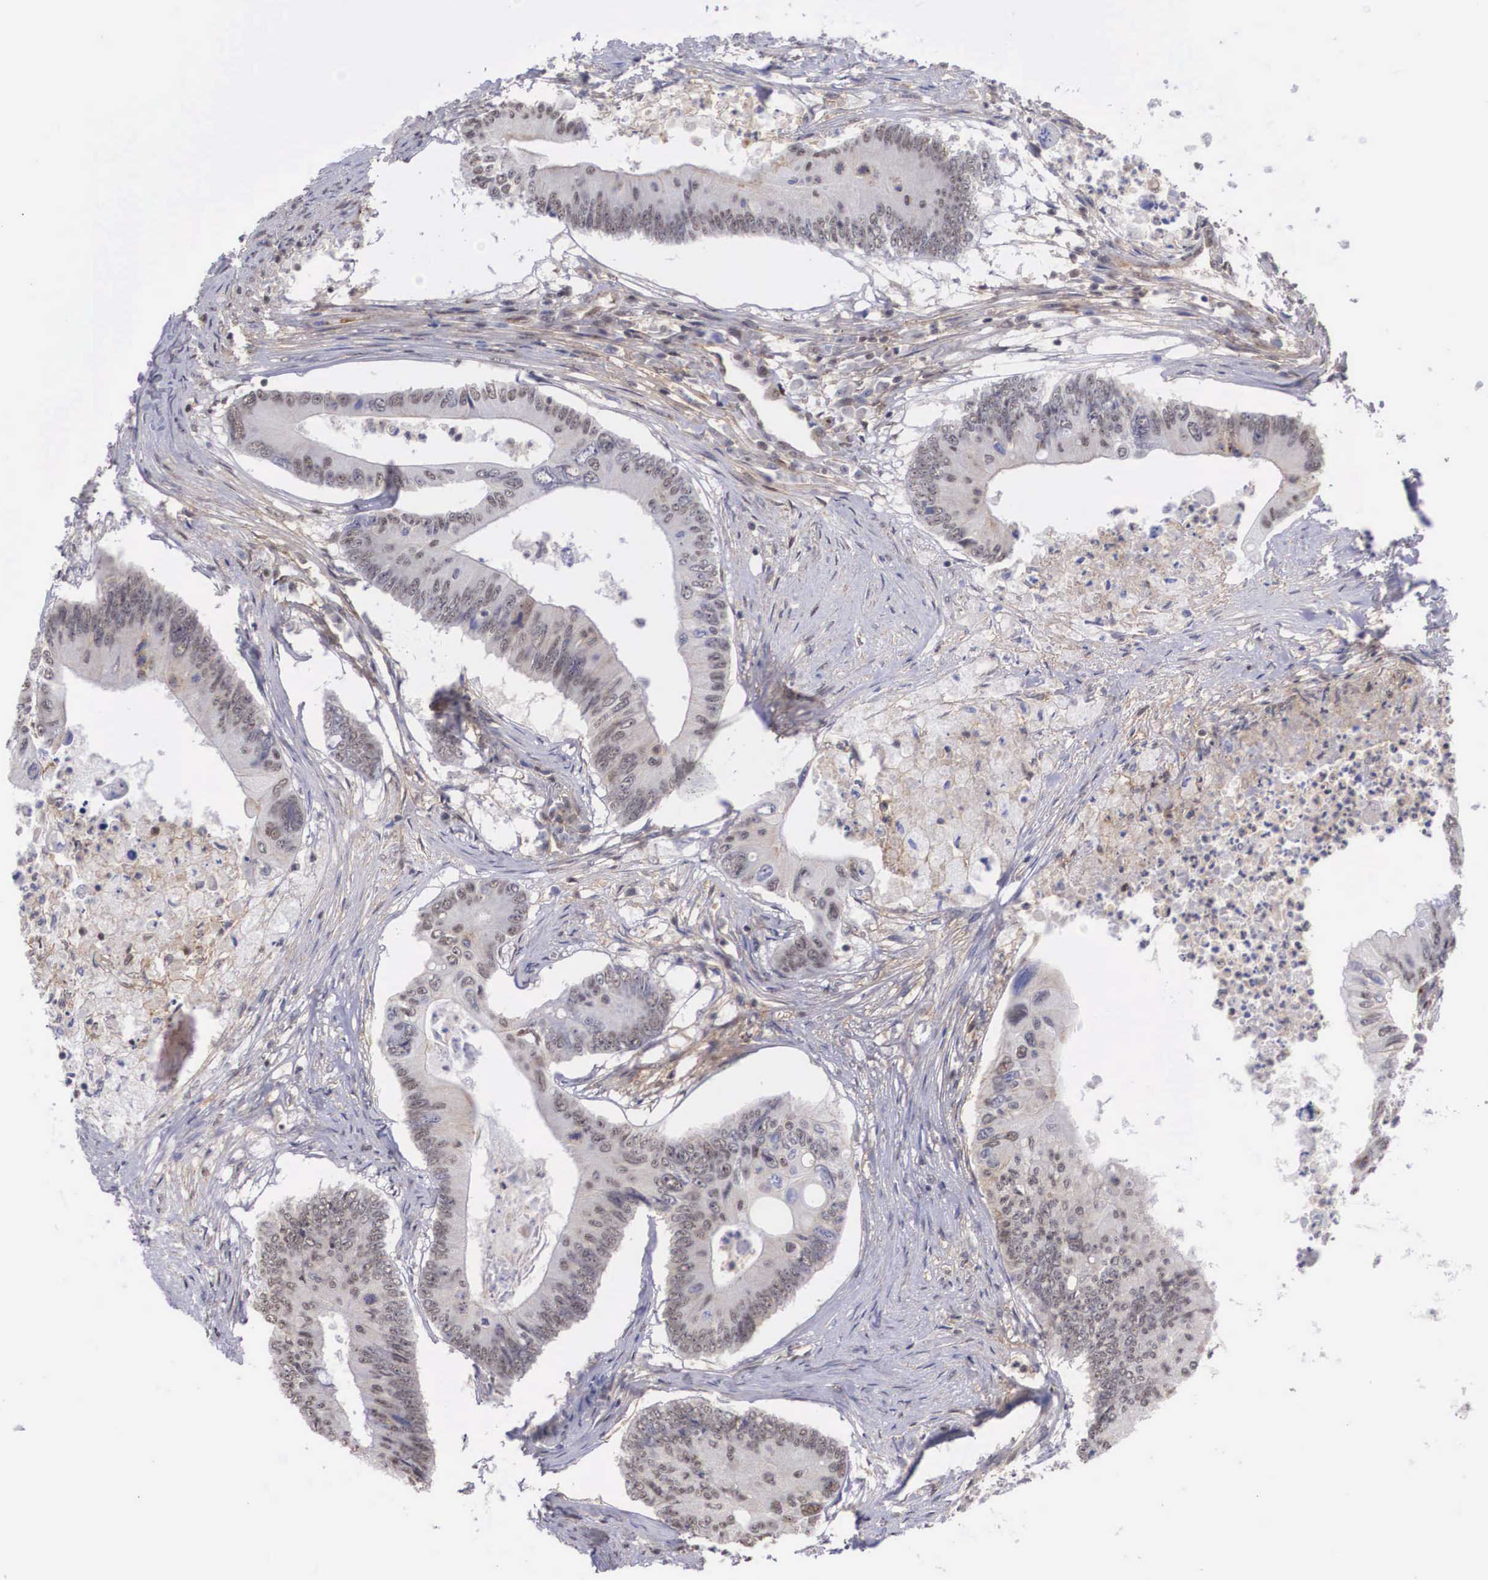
{"staining": {"intensity": "weak", "quantity": "25%-75%", "location": "cytoplasmic/membranous"}, "tissue": "colorectal cancer", "cell_type": "Tumor cells", "image_type": "cancer", "snomed": [{"axis": "morphology", "description": "Adenocarcinoma, NOS"}, {"axis": "topography", "description": "Colon"}], "caption": "Colorectal cancer was stained to show a protein in brown. There is low levels of weak cytoplasmic/membranous staining in about 25%-75% of tumor cells.", "gene": "NR4A2", "patient": {"sex": "male", "age": 65}}